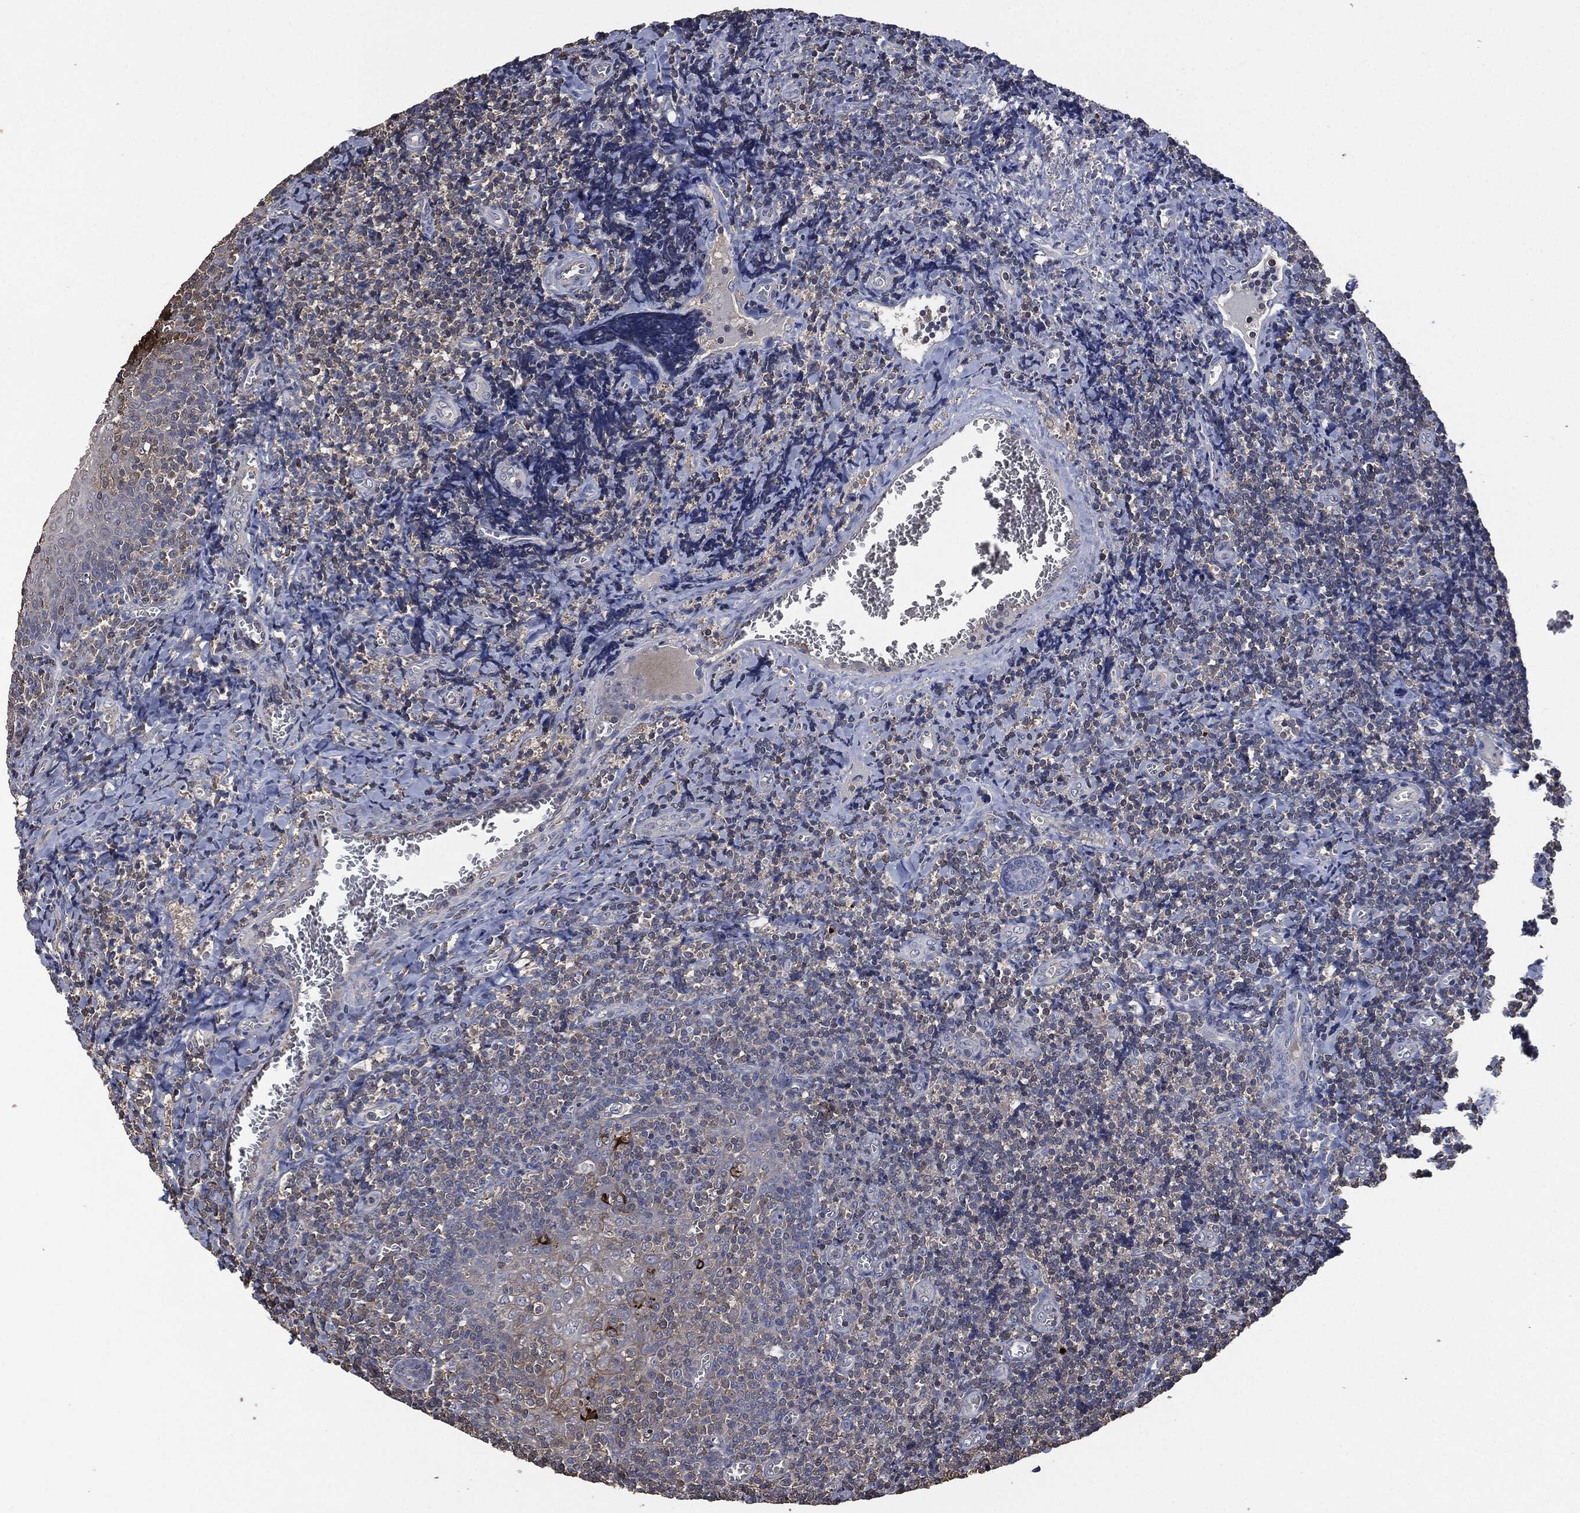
{"staining": {"intensity": "negative", "quantity": "none", "location": "none"}, "tissue": "tonsil", "cell_type": "Germinal center cells", "image_type": "normal", "snomed": [{"axis": "morphology", "description": "Normal tissue, NOS"}, {"axis": "morphology", "description": "Inflammation, NOS"}, {"axis": "topography", "description": "Tonsil"}], "caption": "A high-resolution photomicrograph shows immunohistochemistry (IHC) staining of benign tonsil, which shows no significant staining in germinal center cells. (DAB (3,3'-diaminobenzidine) immunohistochemistry visualized using brightfield microscopy, high magnification).", "gene": "MSLN", "patient": {"sex": "female", "age": 31}}